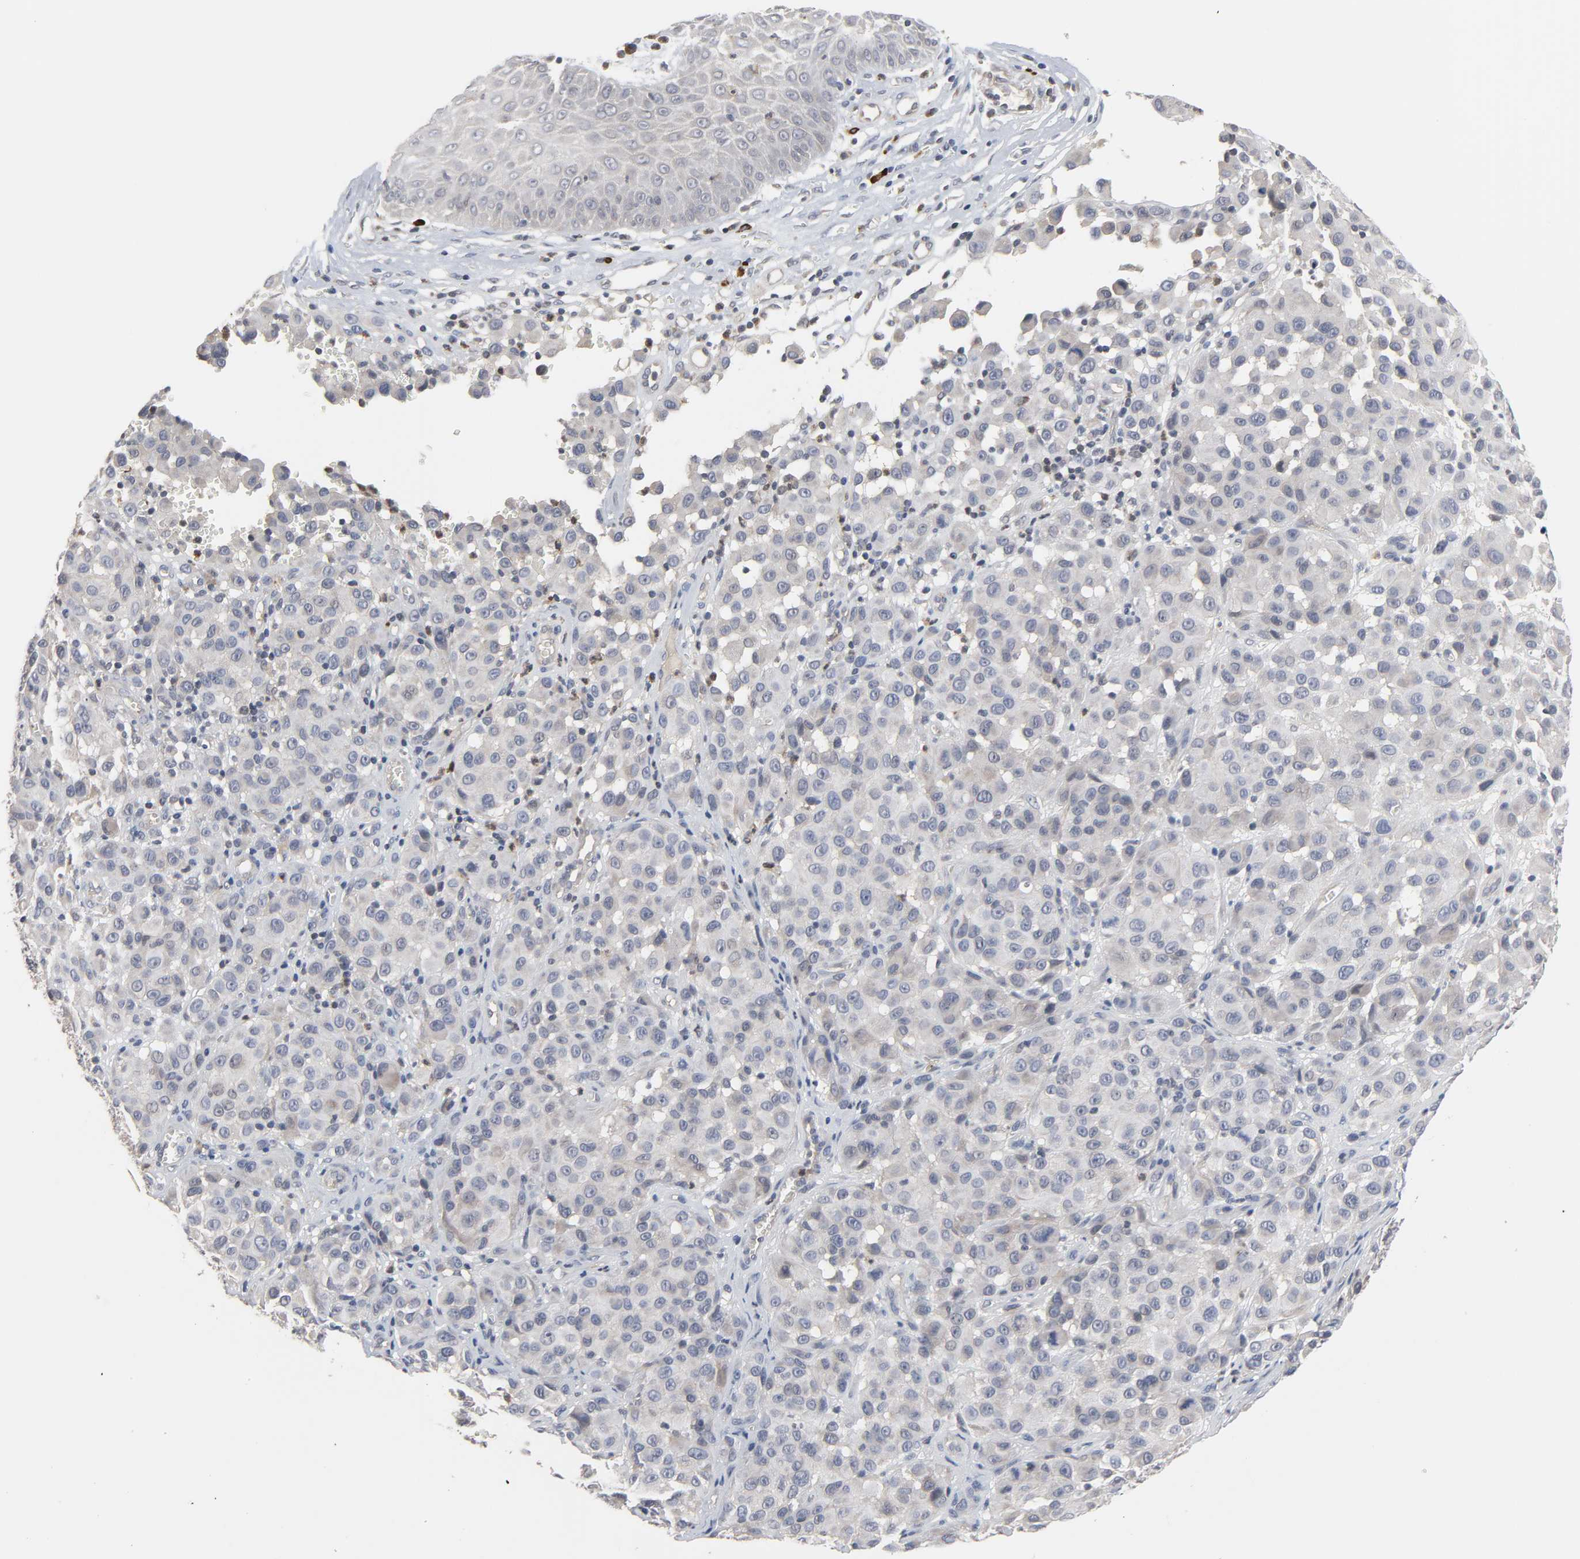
{"staining": {"intensity": "weak", "quantity": "<25%", "location": "cytoplasmic/membranous"}, "tissue": "melanoma", "cell_type": "Tumor cells", "image_type": "cancer", "snomed": [{"axis": "morphology", "description": "Malignant melanoma, NOS"}, {"axis": "topography", "description": "Skin"}], "caption": "Immunohistochemistry (IHC) of malignant melanoma shows no expression in tumor cells. Brightfield microscopy of immunohistochemistry (IHC) stained with DAB (3,3'-diaminobenzidine) (brown) and hematoxylin (blue), captured at high magnification.", "gene": "CCDC175", "patient": {"sex": "female", "age": 21}}